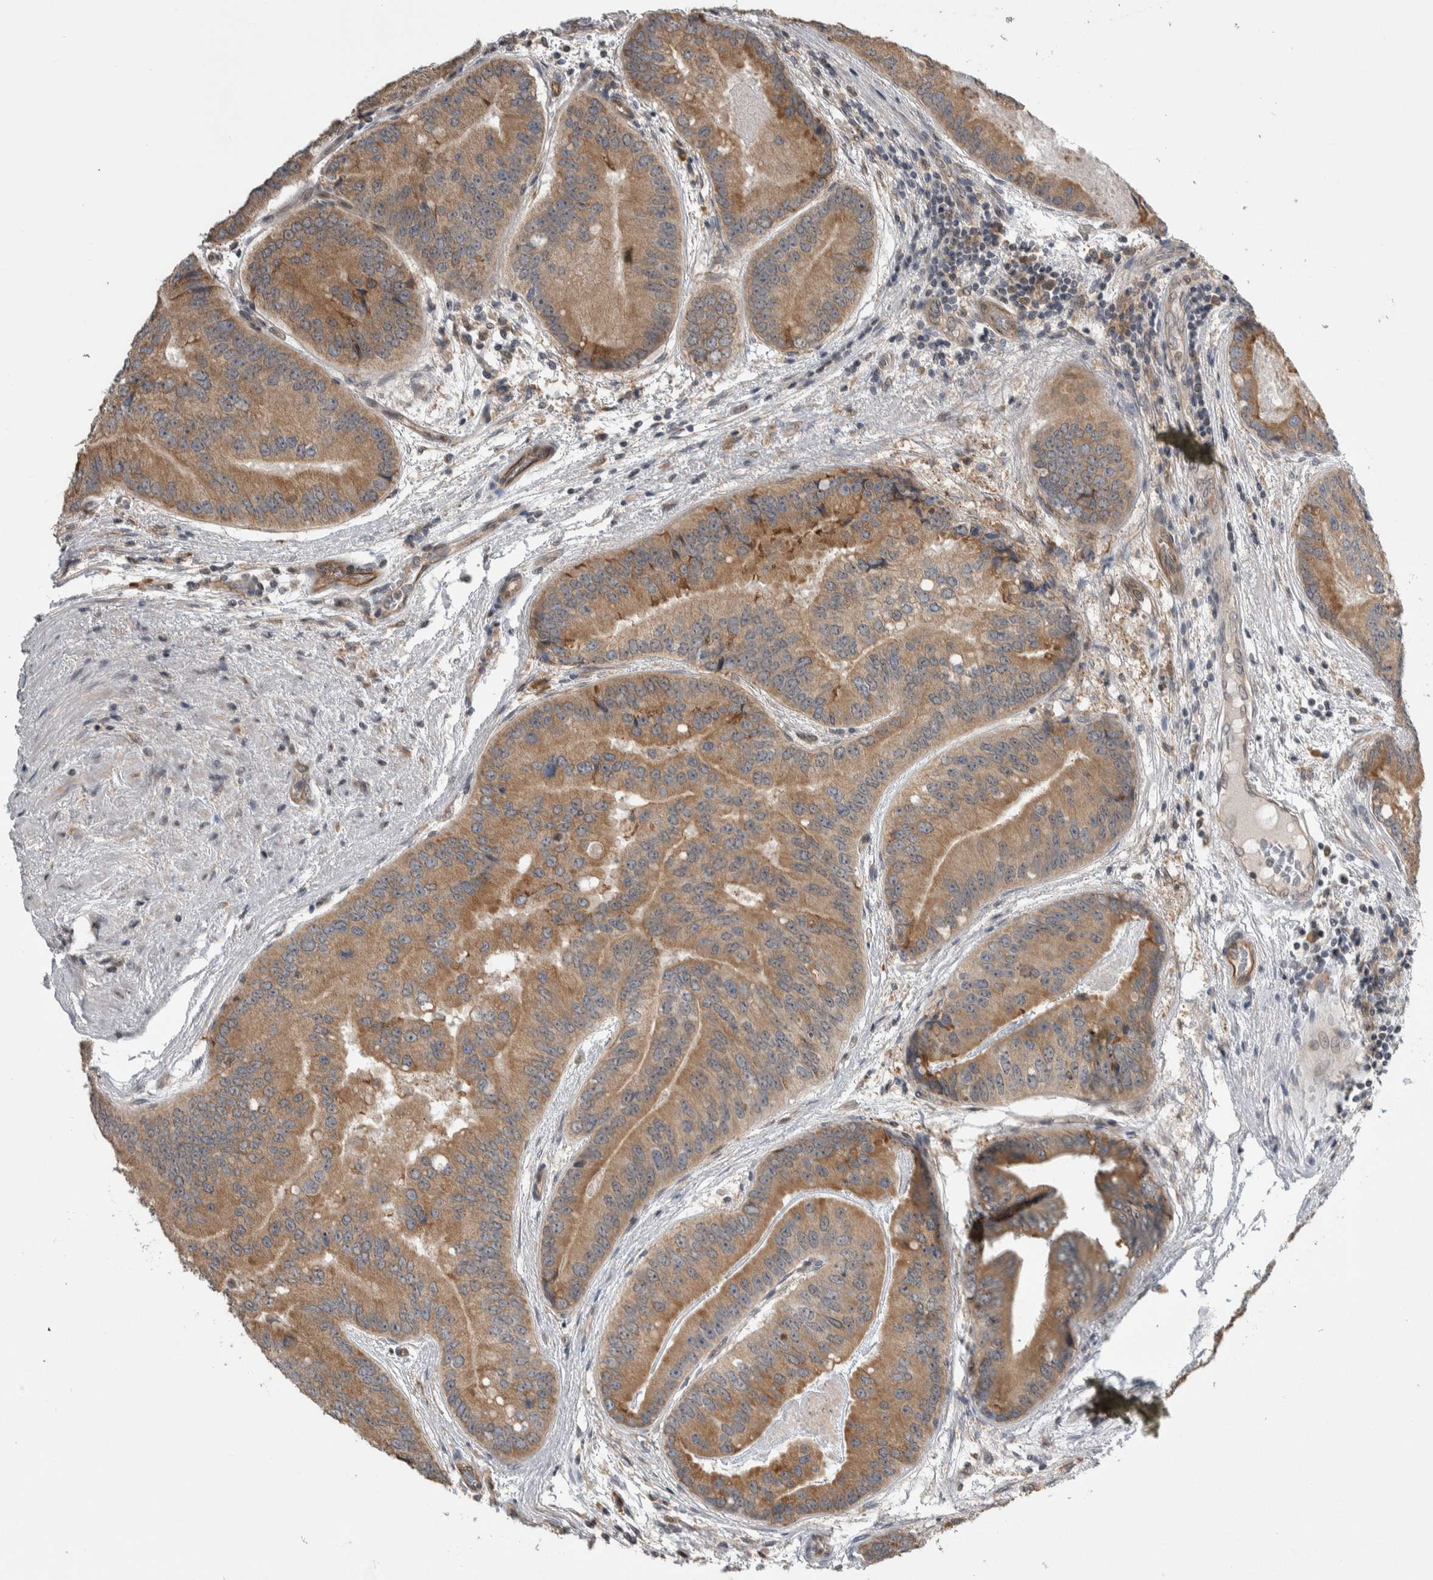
{"staining": {"intensity": "moderate", "quantity": ">75%", "location": "cytoplasmic/membranous"}, "tissue": "prostate cancer", "cell_type": "Tumor cells", "image_type": "cancer", "snomed": [{"axis": "morphology", "description": "Adenocarcinoma, High grade"}, {"axis": "topography", "description": "Prostate"}], "caption": "Tumor cells exhibit moderate cytoplasmic/membranous expression in approximately >75% of cells in prostate cancer (high-grade adenocarcinoma).", "gene": "PRDM4", "patient": {"sex": "male", "age": 70}}